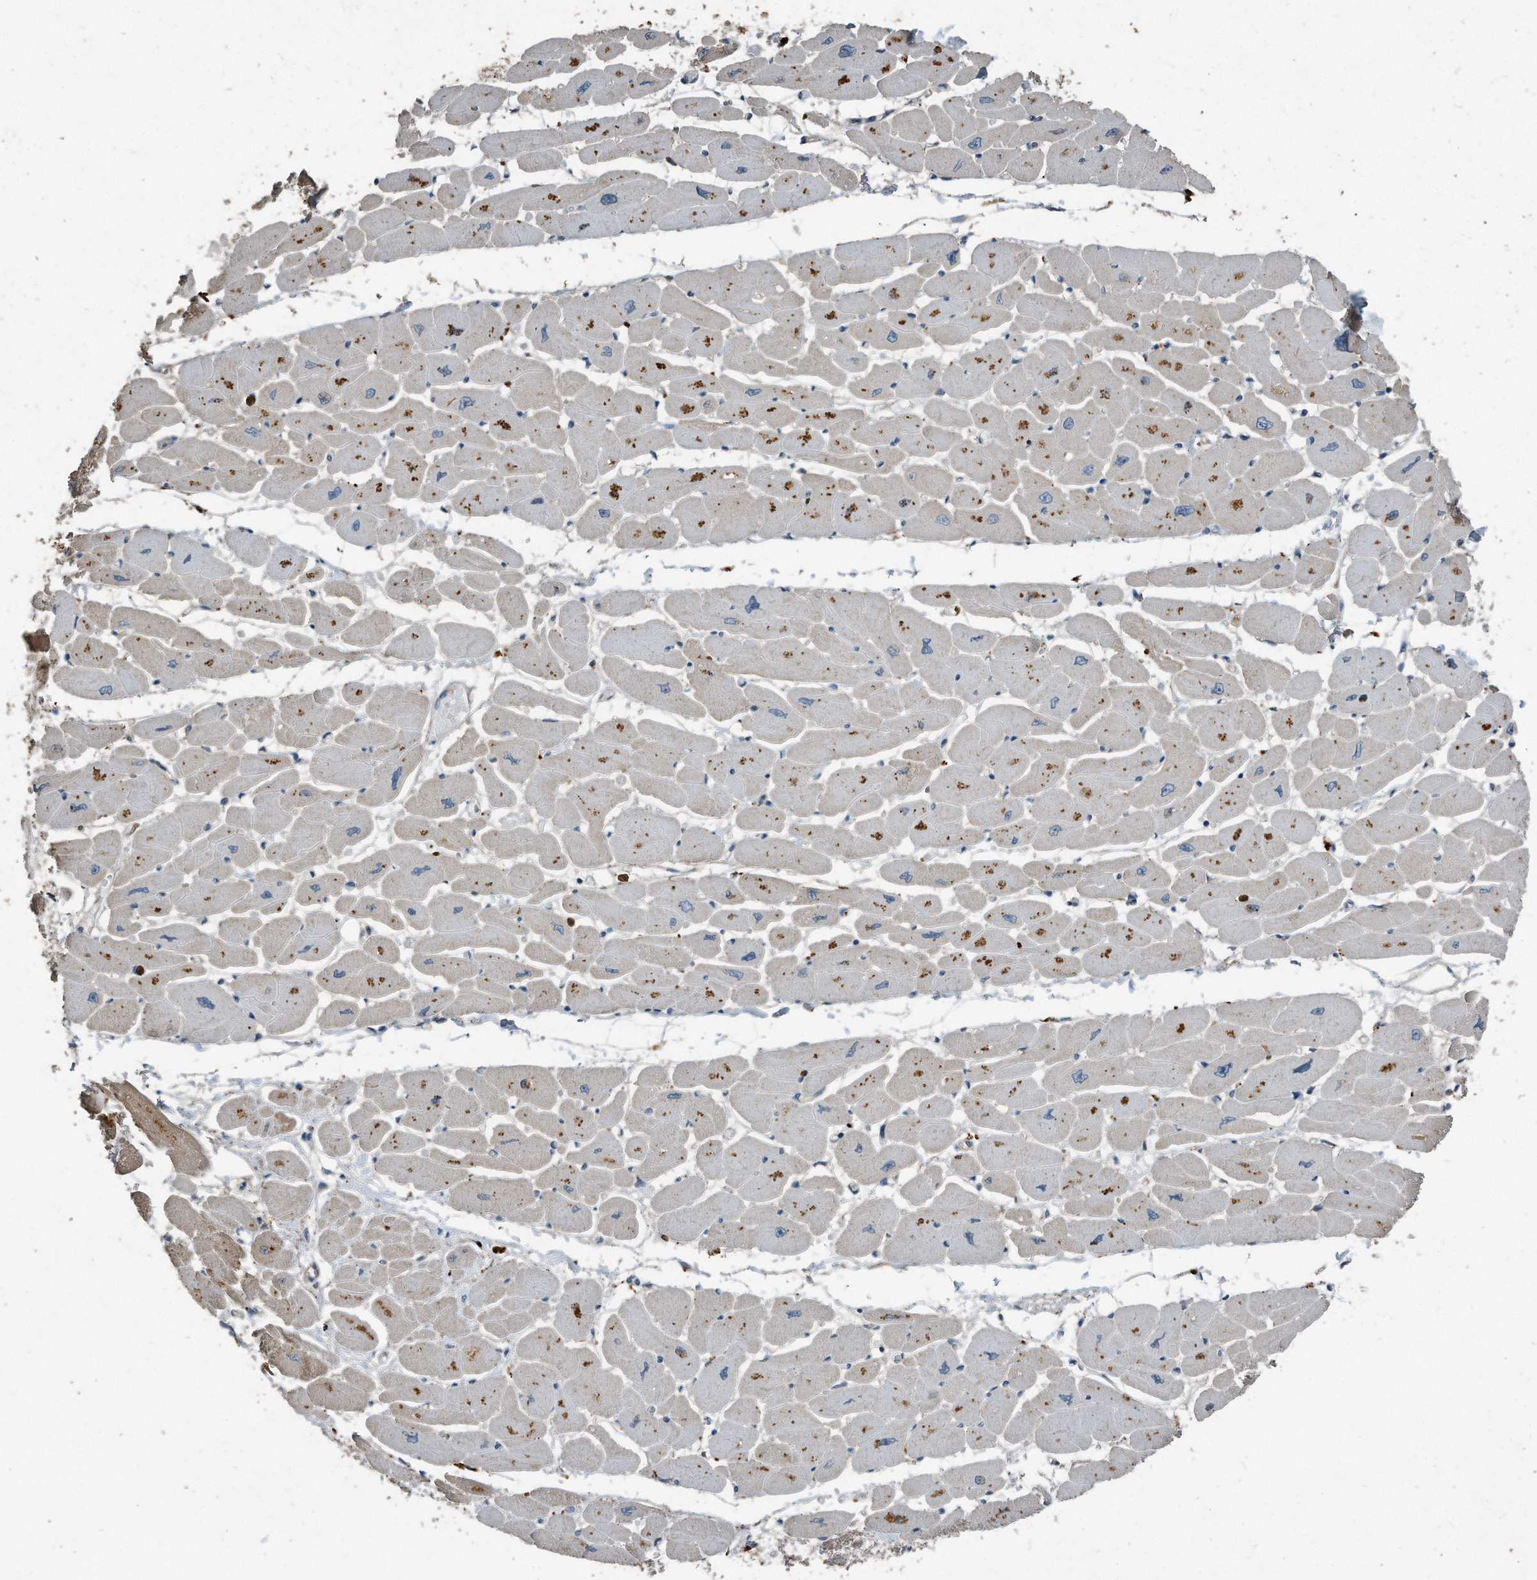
{"staining": {"intensity": "moderate", "quantity": "<25%", "location": "cytoplasmic/membranous"}, "tissue": "heart muscle", "cell_type": "Cardiomyocytes", "image_type": "normal", "snomed": [{"axis": "morphology", "description": "Normal tissue, NOS"}, {"axis": "topography", "description": "Heart"}], "caption": "Immunohistochemical staining of benign heart muscle reveals low levels of moderate cytoplasmic/membranous expression in about <25% of cardiomyocytes. (brown staining indicates protein expression, while blue staining denotes nuclei).", "gene": "C9", "patient": {"sex": "female", "age": 54}}